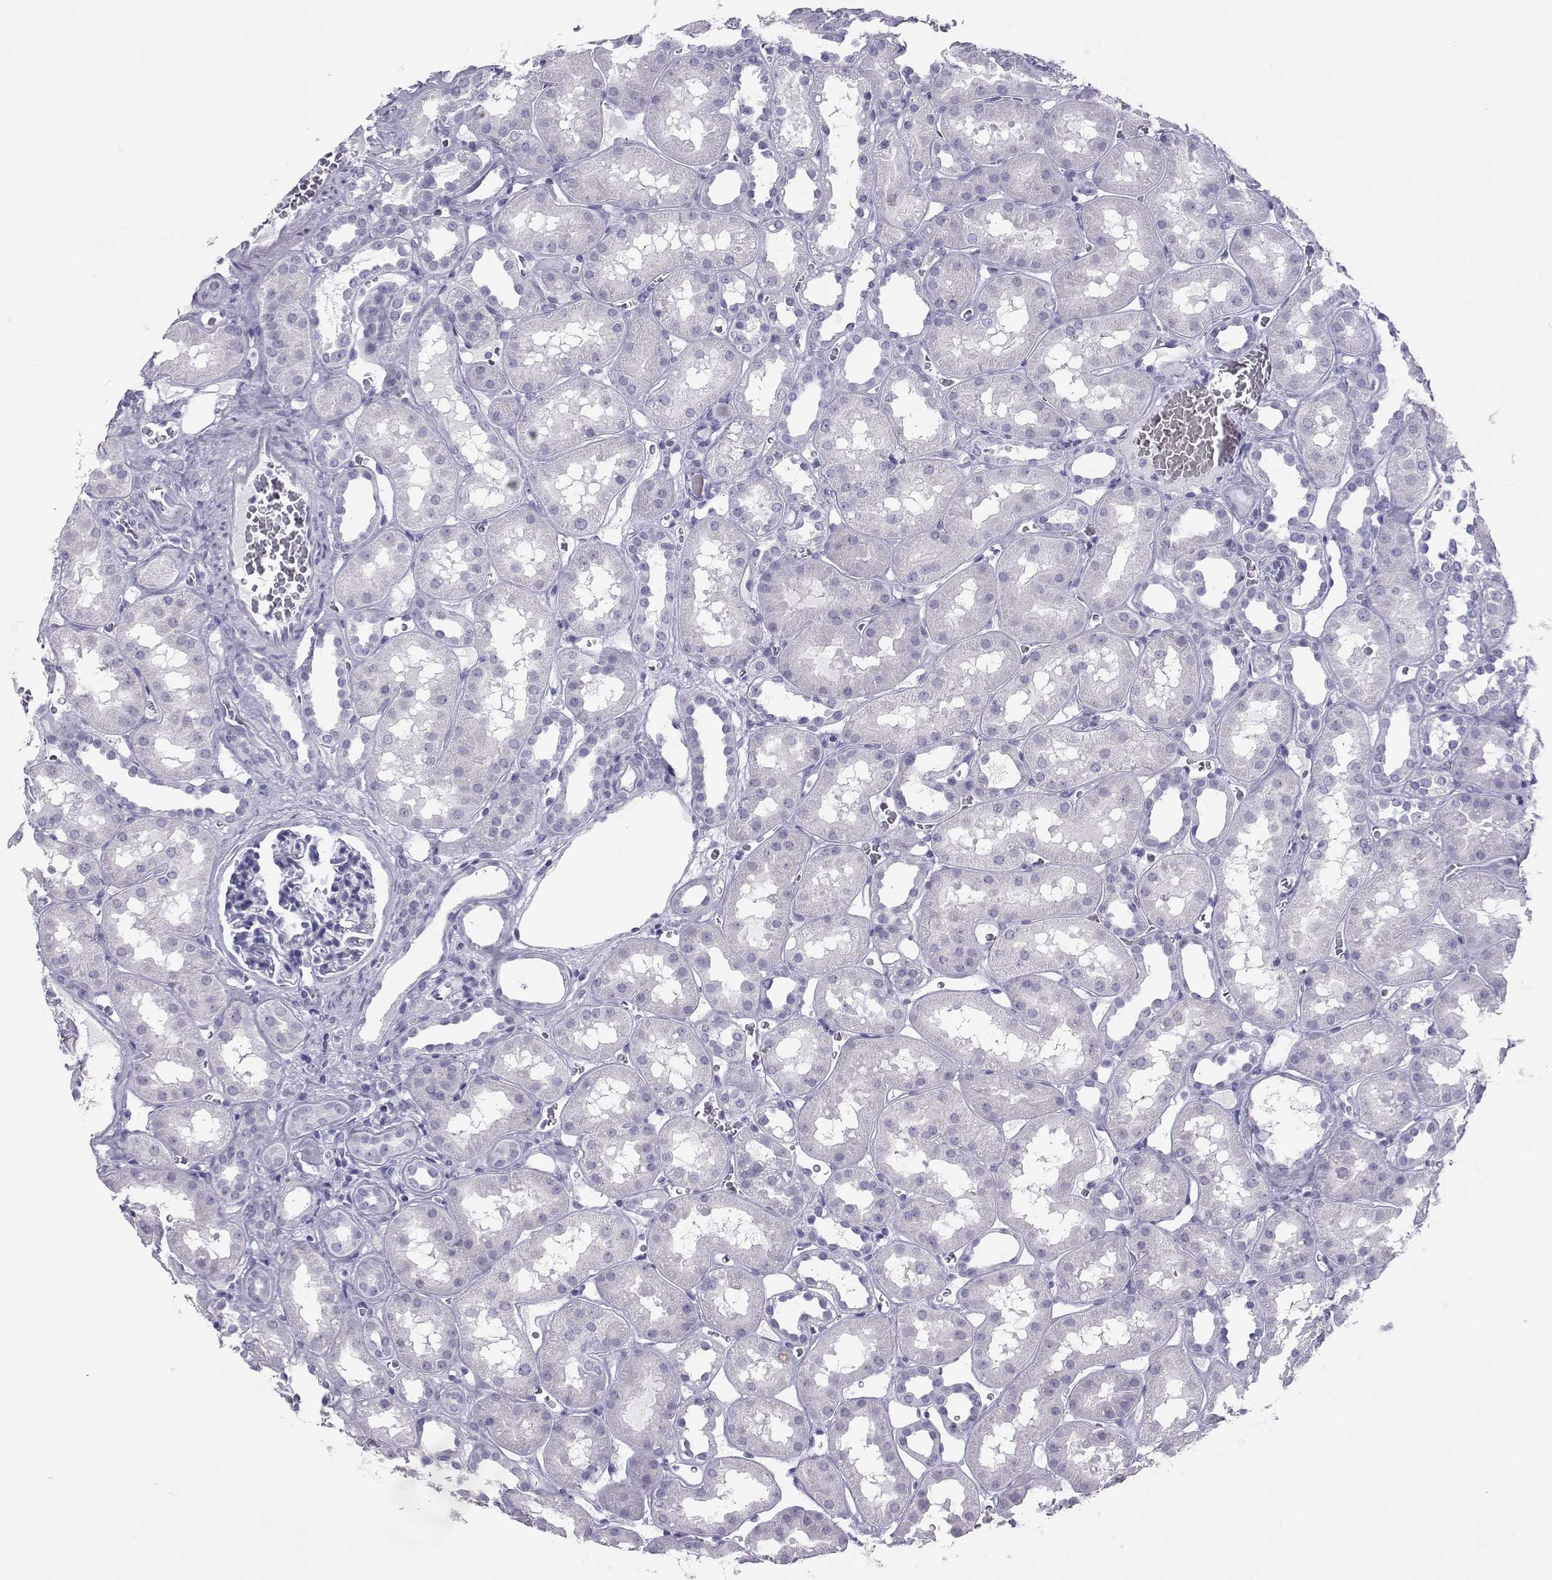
{"staining": {"intensity": "negative", "quantity": "none", "location": "none"}, "tissue": "kidney", "cell_type": "Cells in glomeruli", "image_type": "normal", "snomed": [{"axis": "morphology", "description": "Normal tissue, NOS"}, {"axis": "topography", "description": "Kidney"}], "caption": "Histopathology image shows no protein staining in cells in glomeruli of benign kidney.", "gene": "SST", "patient": {"sex": "female", "age": 41}}